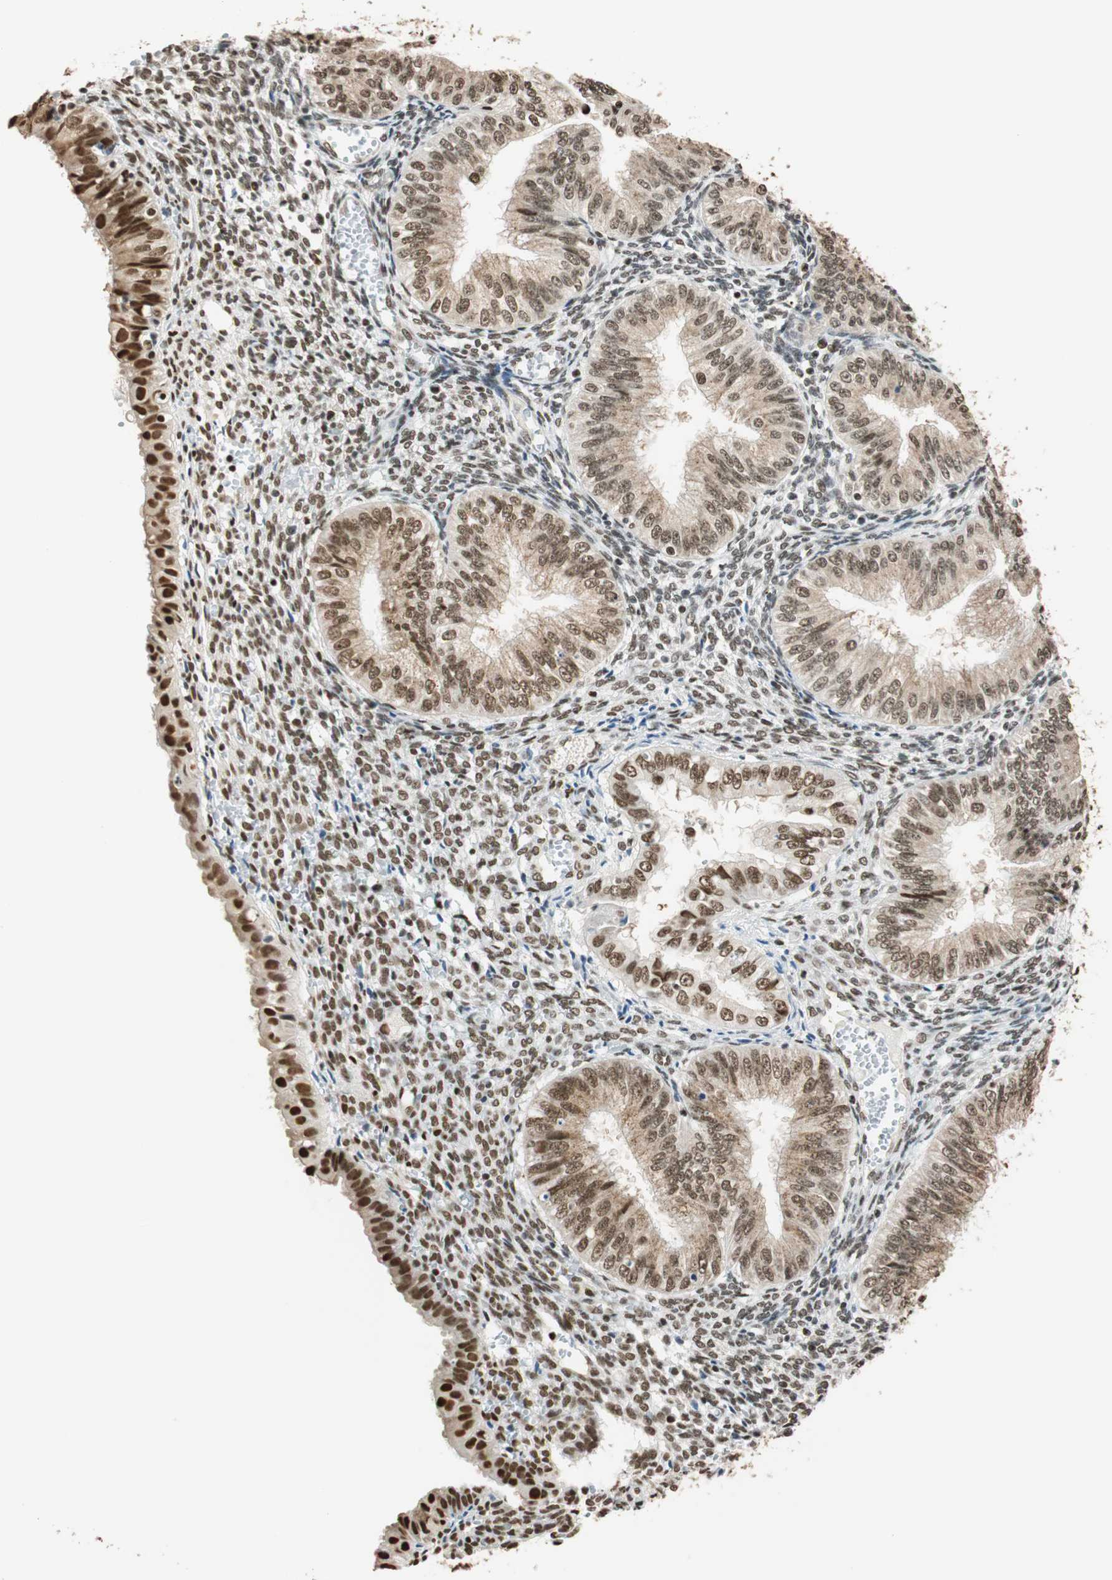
{"staining": {"intensity": "moderate", "quantity": "25%-75%", "location": "cytoplasmic/membranous,nuclear"}, "tissue": "endometrial cancer", "cell_type": "Tumor cells", "image_type": "cancer", "snomed": [{"axis": "morphology", "description": "Normal tissue, NOS"}, {"axis": "morphology", "description": "Adenocarcinoma, NOS"}, {"axis": "topography", "description": "Endometrium"}], "caption": "DAB (3,3'-diaminobenzidine) immunohistochemical staining of endometrial adenocarcinoma demonstrates moderate cytoplasmic/membranous and nuclear protein expression in approximately 25%-75% of tumor cells.", "gene": "FANCG", "patient": {"sex": "female", "age": 53}}